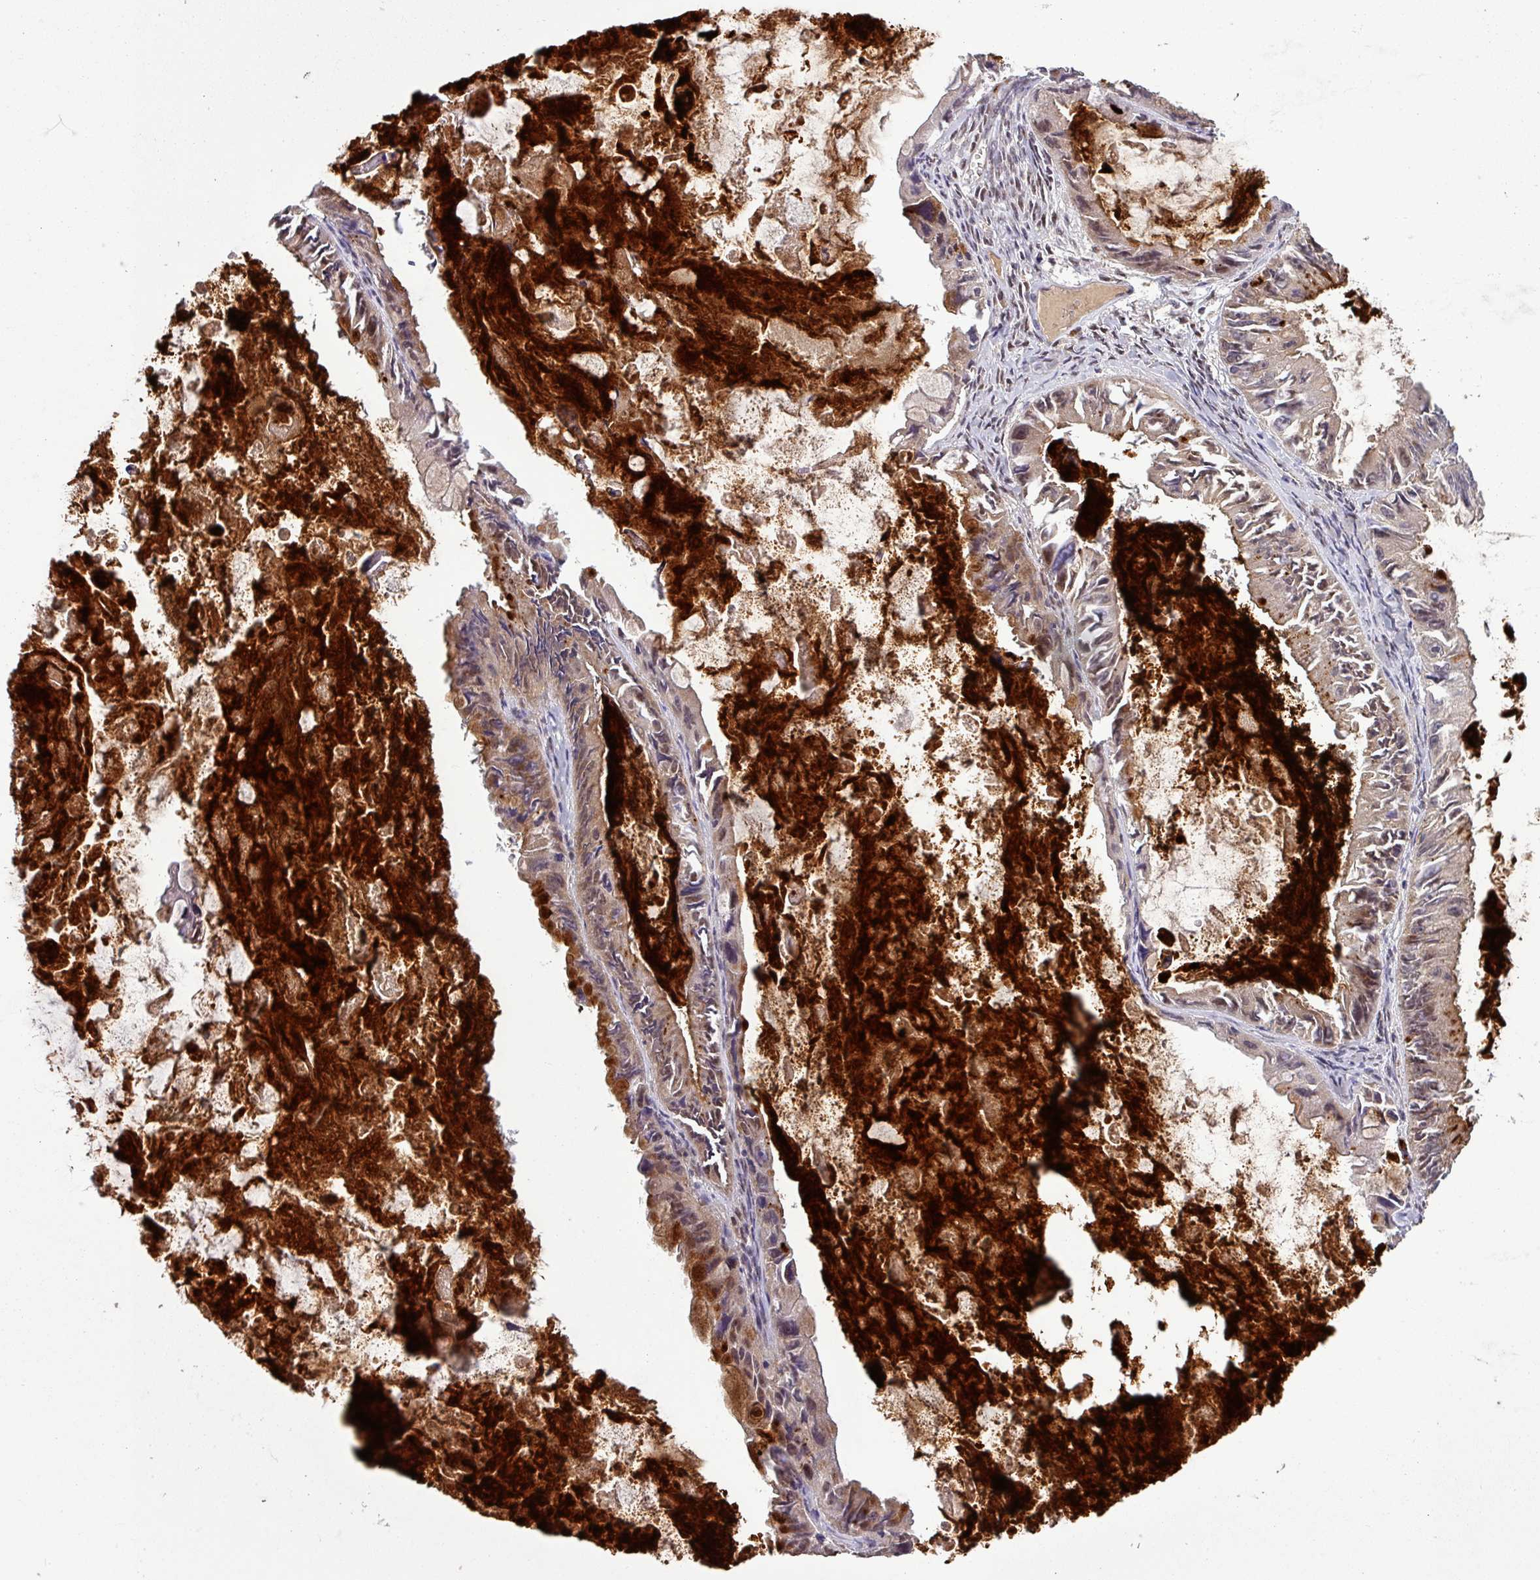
{"staining": {"intensity": "moderate", "quantity": "25%-75%", "location": "cytoplasmic/membranous,nuclear"}, "tissue": "ovarian cancer", "cell_type": "Tumor cells", "image_type": "cancer", "snomed": [{"axis": "morphology", "description": "Cystadenocarcinoma, mucinous, NOS"}, {"axis": "topography", "description": "Ovary"}], "caption": "Immunohistochemical staining of mucinous cystadenocarcinoma (ovarian) shows moderate cytoplasmic/membranous and nuclear protein staining in about 25%-75% of tumor cells.", "gene": "PUS1", "patient": {"sex": "female", "age": 61}}